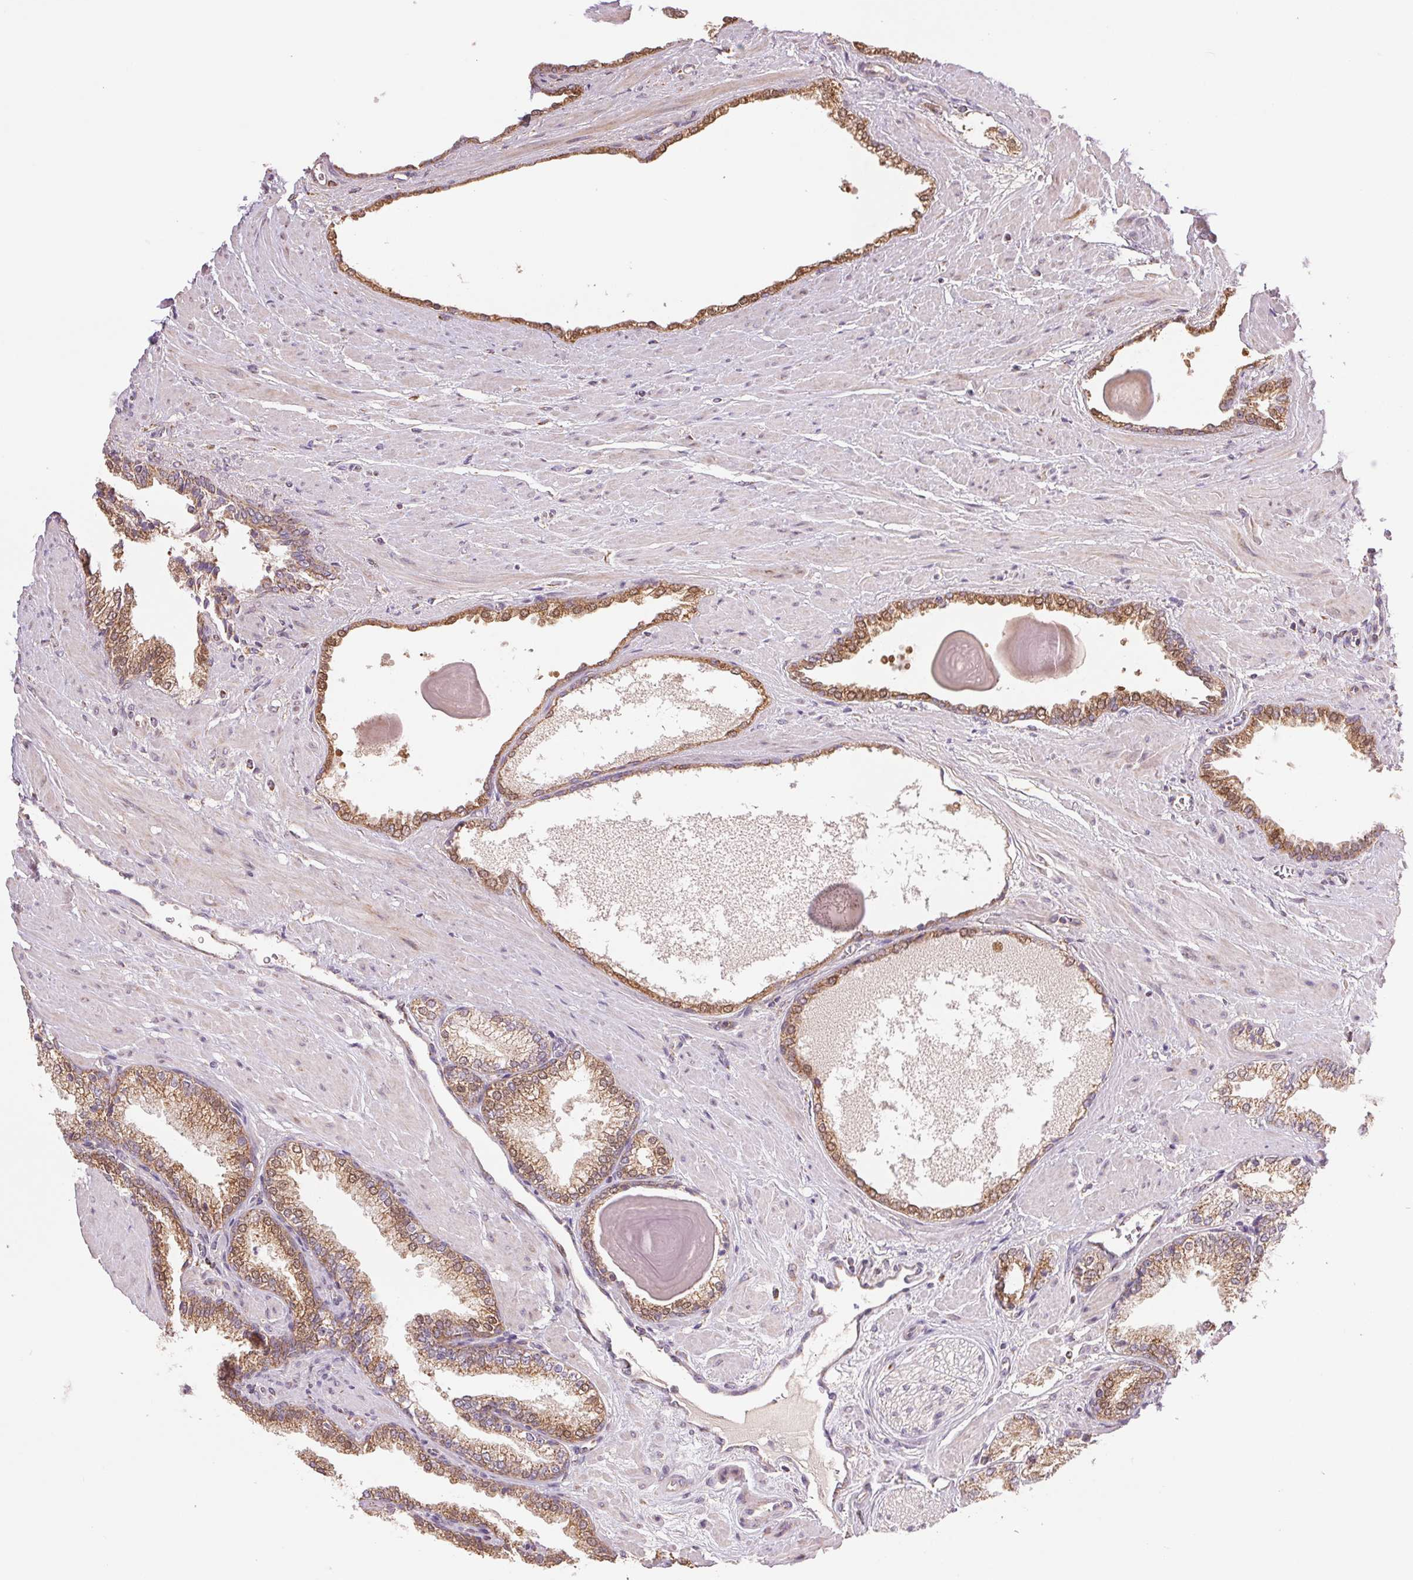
{"staining": {"intensity": "moderate", "quantity": ">75%", "location": "cytoplasmic/membranous"}, "tissue": "prostate cancer", "cell_type": "Tumor cells", "image_type": "cancer", "snomed": [{"axis": "morphology", "description": "Adenocarcinoma, High grade"}, {"axis": "topography", "description": "Prostate"}], "caption": "Immunohistochemistry image of human prostate cancer stained for a protein (brown), which exhibits medium levels of moderate cytoplasmic/membranous positivity in approximately >75% of tumor cells.", "gene": "DGUOK", "patient": {"sex": "male", "age": 64}}